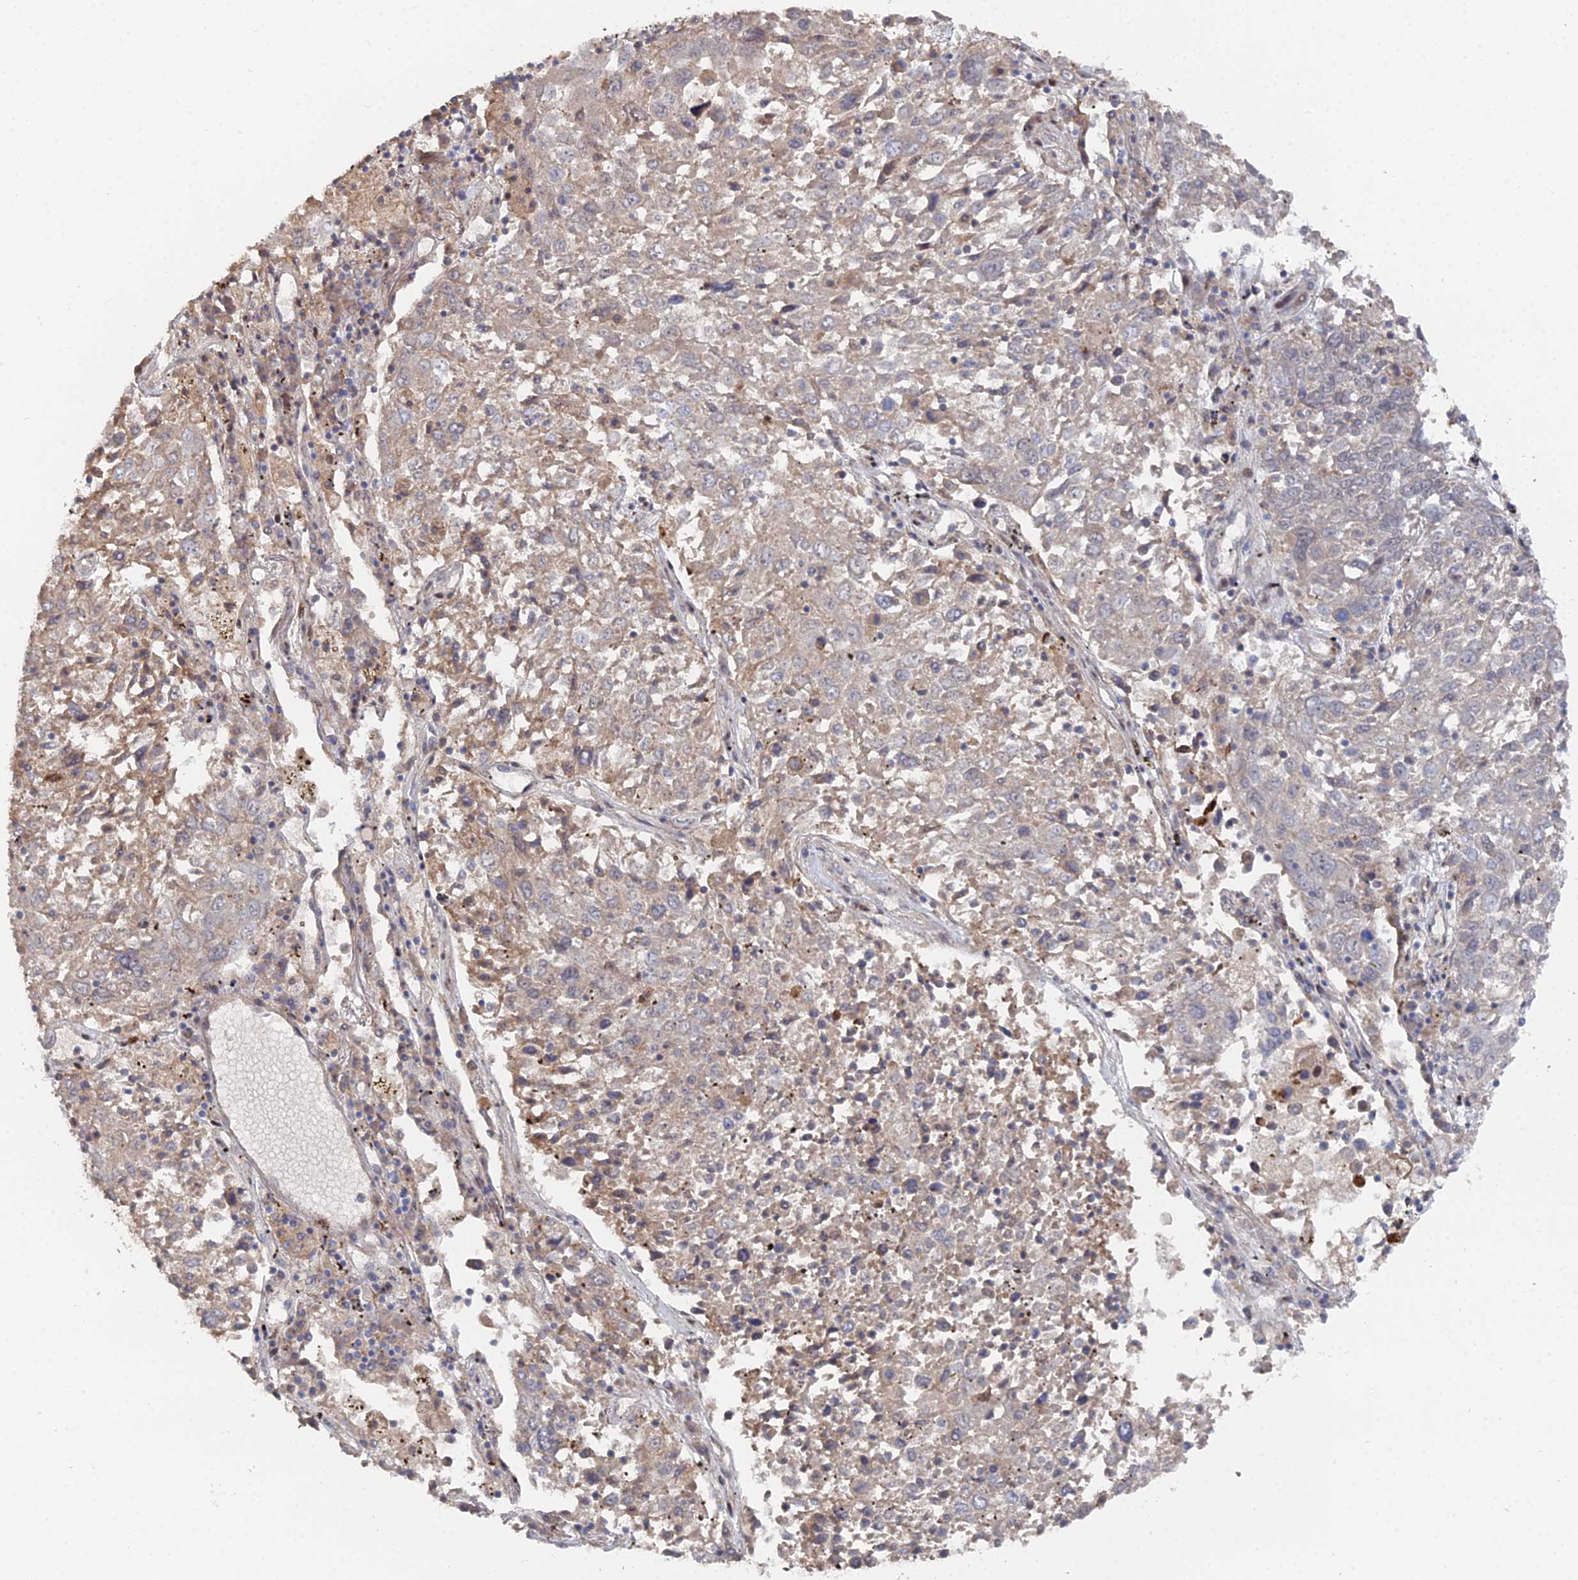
{"staining": {"intensity": "weak", "quantity": "<25%", "location": "cytoplasmic/membranous"}, "tissue": "lung cancer", "cell_type": "Tumor cells", "image_type": "cancer", "snomed": [{"axis": "morphology", "description": "Squamous cell carcinoma, NOS"}, {"axis": "topography", "description": "Lung"}], "caption": "Immunohistochemistry photomicrograph of neoplastic tissue: human squamous cell carcinoma (lung) stained with DAB (3,3'-diaminobenzidine) exhibits no significant protein positivity in tumor cells. (DAB immunohistochemistry visualized using brightfield microscopy, high magnification).", "gene": "SGMS1", "patient": {"sex": "male", "age": 65}}